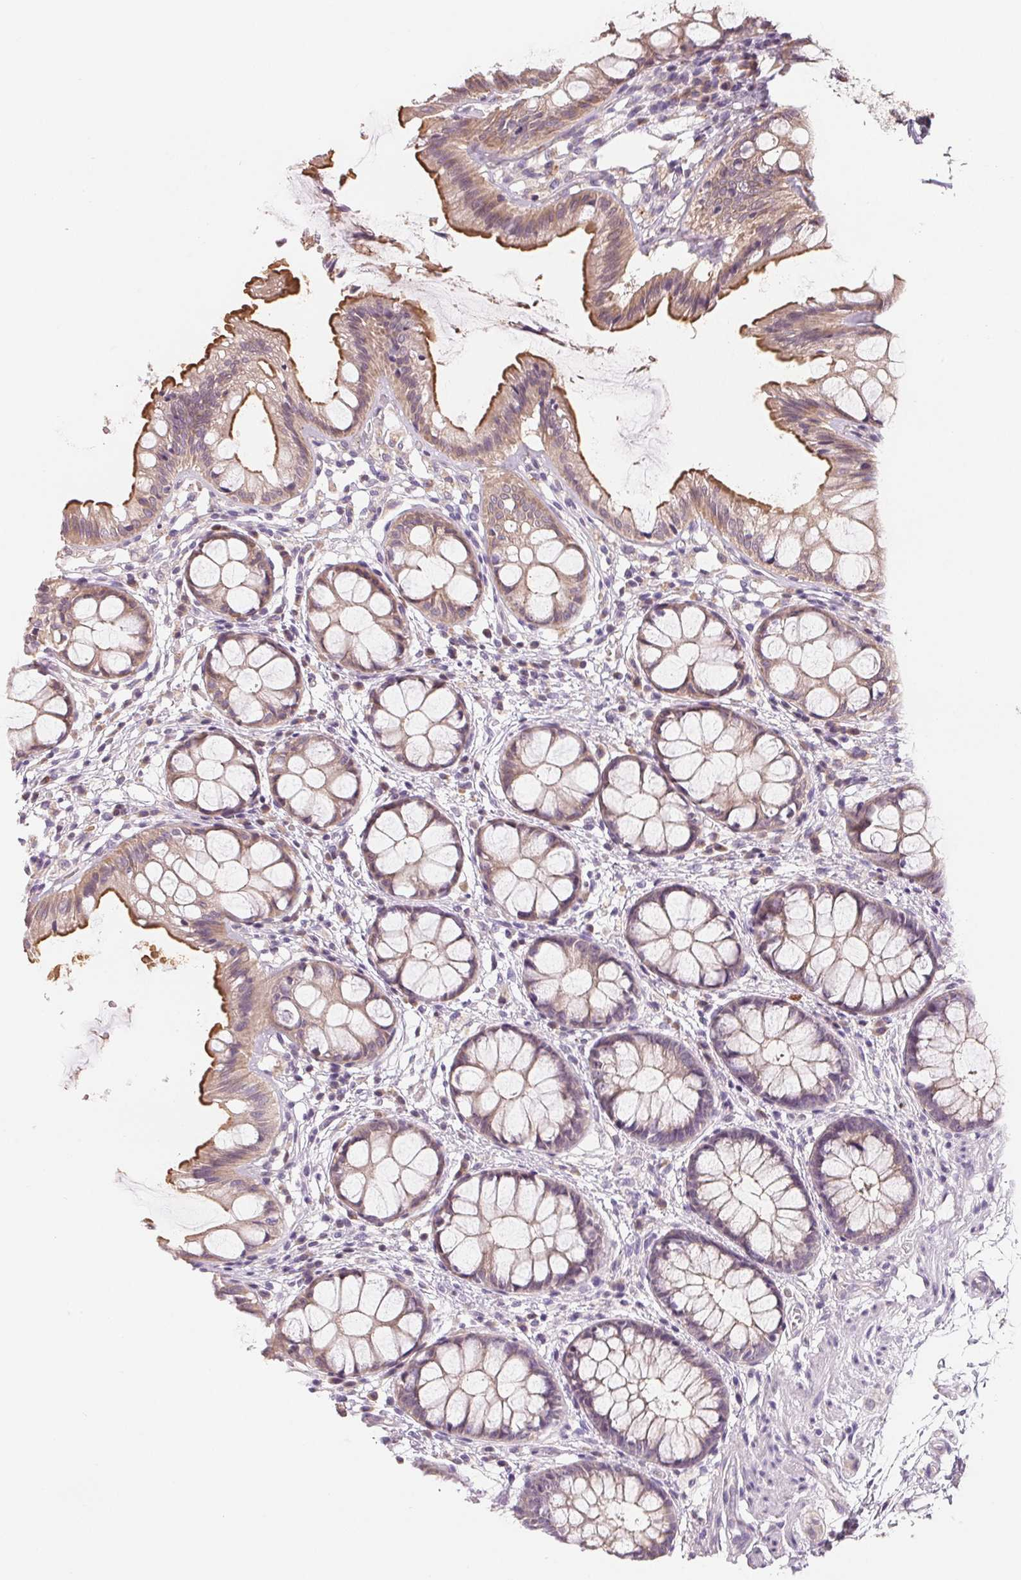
{"staining": {"intensity": "moderate", "quantity": "<25%", "location": "cytoplasmic/membranous"}, "tissue": "rectum", "cell_type": "Glandular cells", "image_type": "normal", "snomed": [{"axis": "morphology", "description": "Normal tissue, NOS"}, {"axis": "topography", "description": "Rectum"}], "caption": "IHC photomicrograph of benign human rectum stained for a protein (brown), which shows low levels of moderate cytoplasmic/membranous expression in about <25% of glandular cells.", "gene": "VTCN1", "patient": {"sex": "female", "age": 62}}